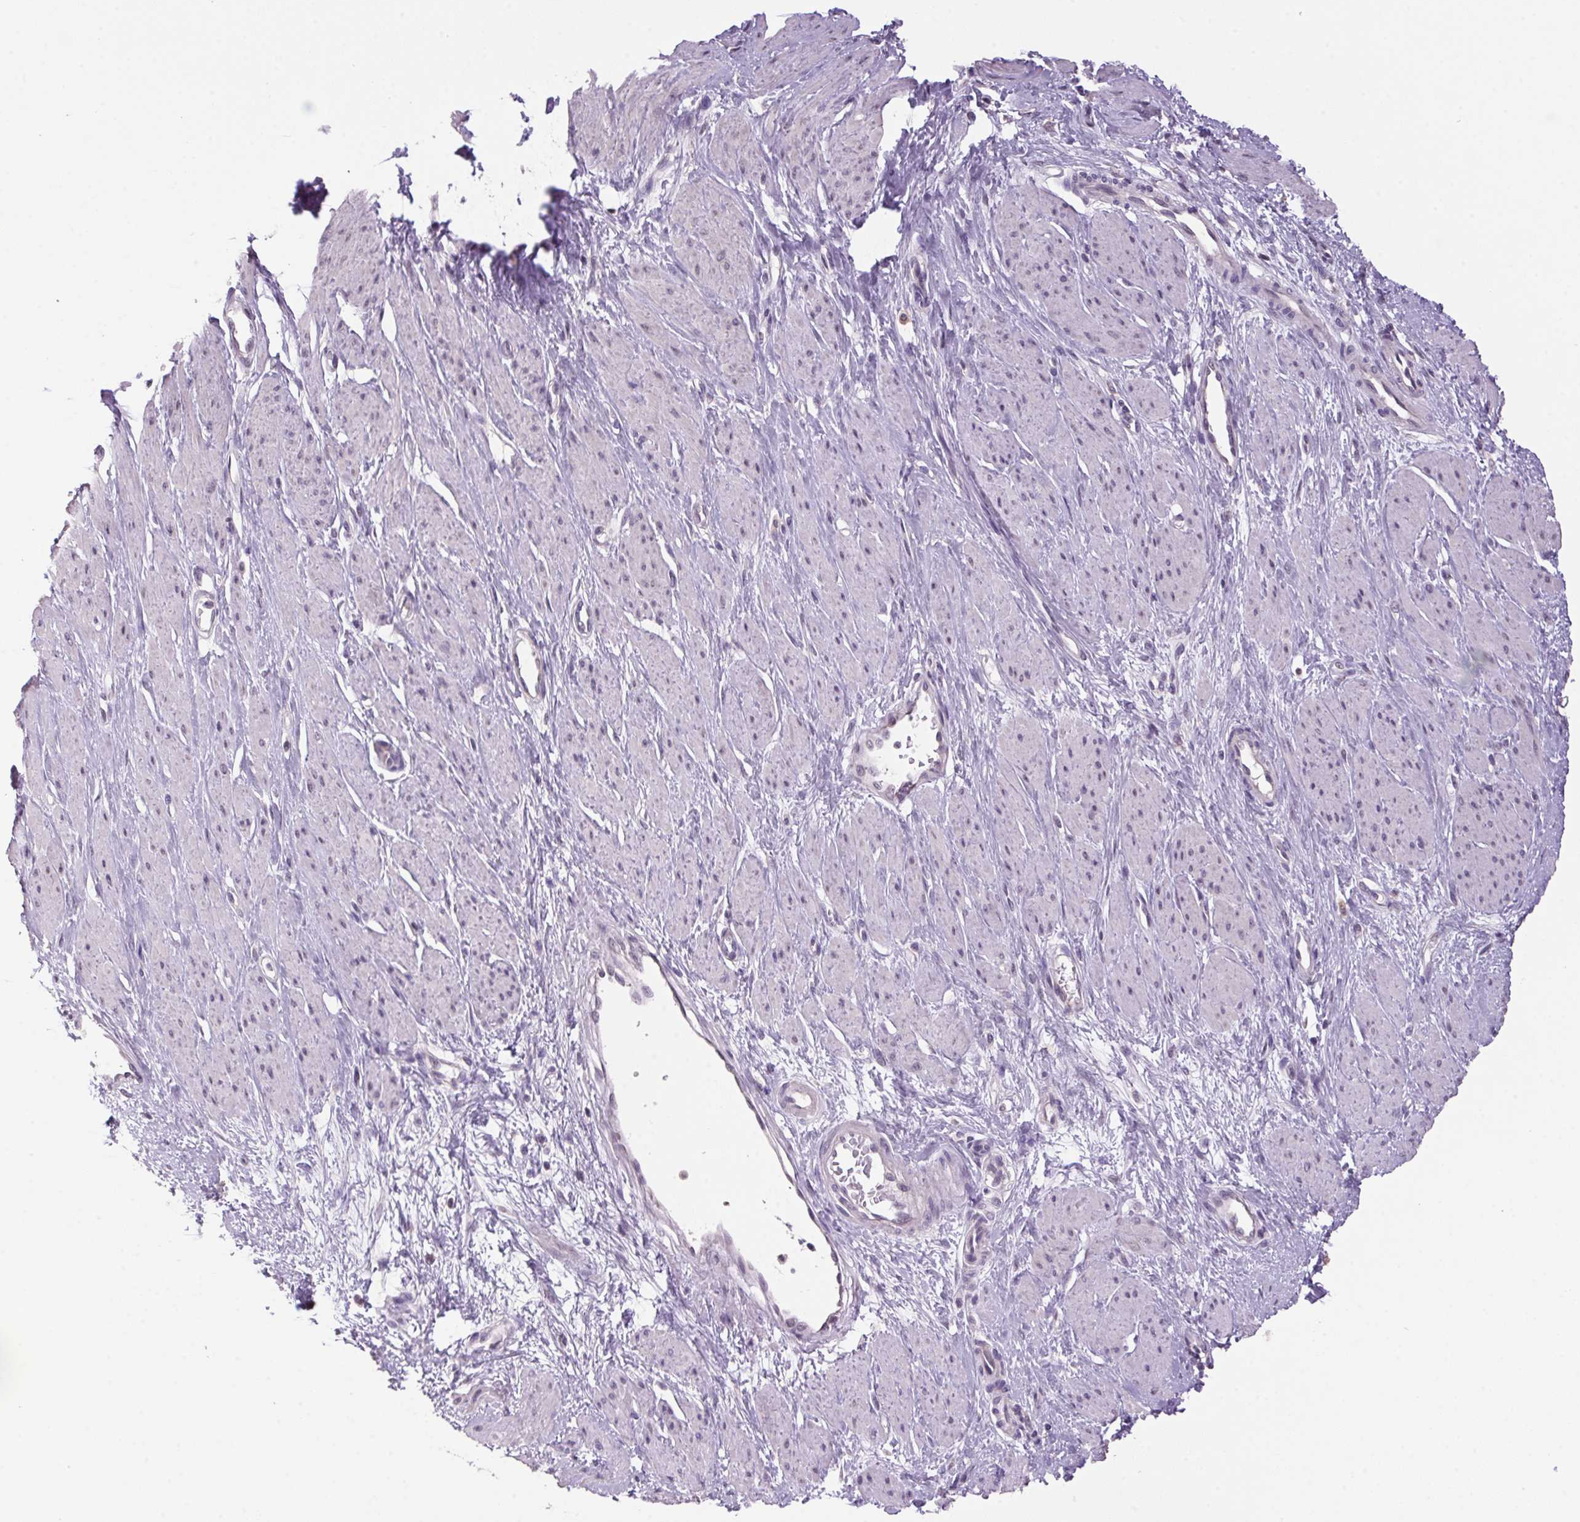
{"staining": {"intensity": "weak", "quantity": "<25%", "location": "nuclear"}, "tissue": "smooth muscle", "cell_type": "Smooth muscle cells", "image_type": "normal", "snomed": [{"axis": "morphology", "description": "Normal tissue, NOS"}, {"axis": "topography", "description": "Smooth muscle"}, {"axis": "topography", "description": "Uterus"}], "caption": "Smooth muscle stained for a protein using IHC reveals no expression smooth muscle cells.", "gene": "VWA3B", "patient": {"sex": "female", "age": 39}}